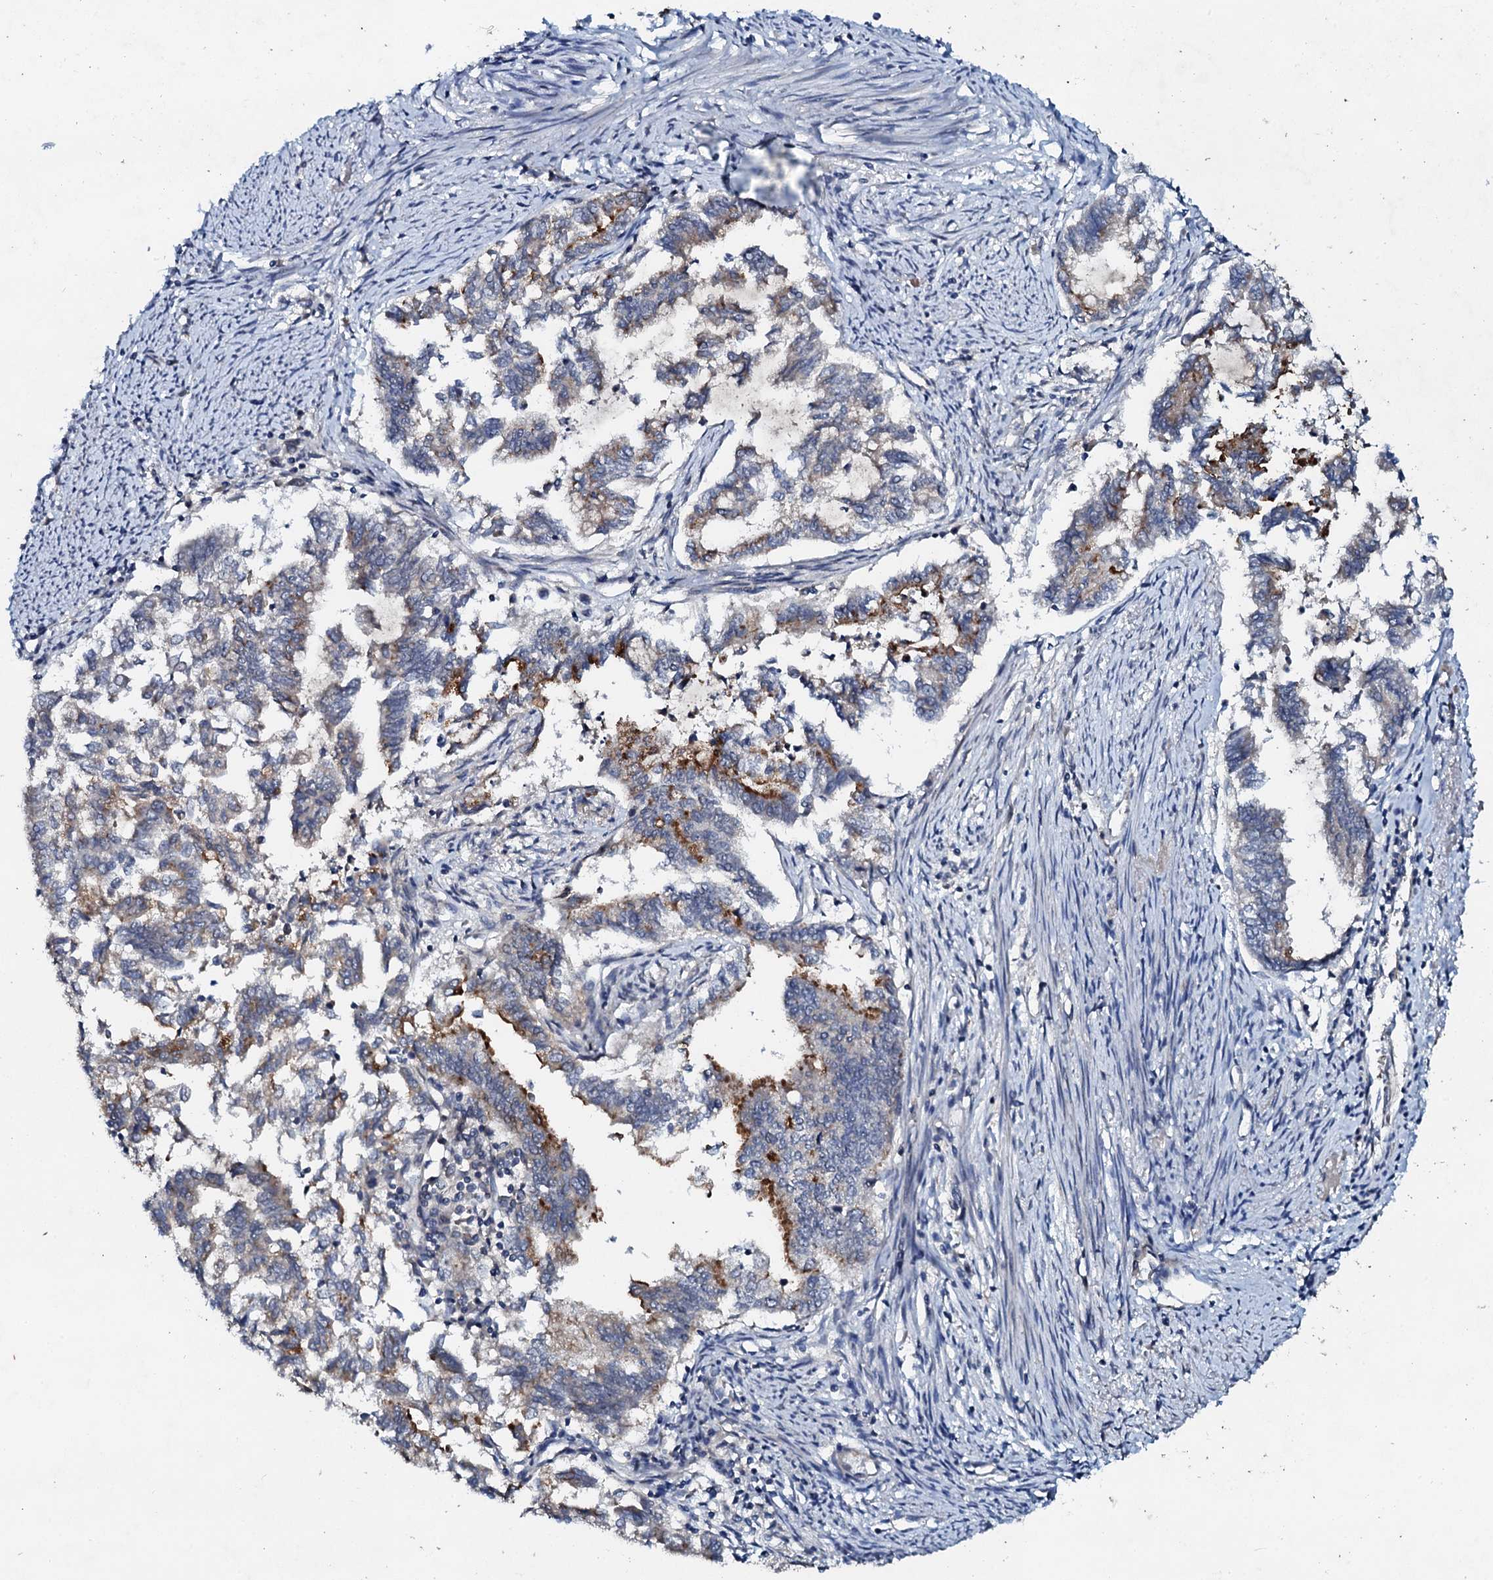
{"staining": {"intensity": "strong", "quantity": "<25%", "location": "cytoplasmic/membranous"}, "tissue": "endometrial cancer", "cell_type": "Tumor cells", "image_type": "cancer", "snomed": [{"axis": "morphology", "description": "Adenocarcinoma, NOS"}, {"axis": "topography", "description": "Endometrium"}], "caption": "An IHC image of neoplastic tissue is shown. Protein staining in brown highlights strong cytoplasmic/membranous positivity in endometrial adenocarcinoma within tumor cells. The protein is stained brown, and the nuclei are stained in blue (DAB (3,3'-diaminobenzidine) IHC with brightfield microscopy, high magnification).", "gene": "SNTA1", "patient": {"sex": "female", "age": 79}}